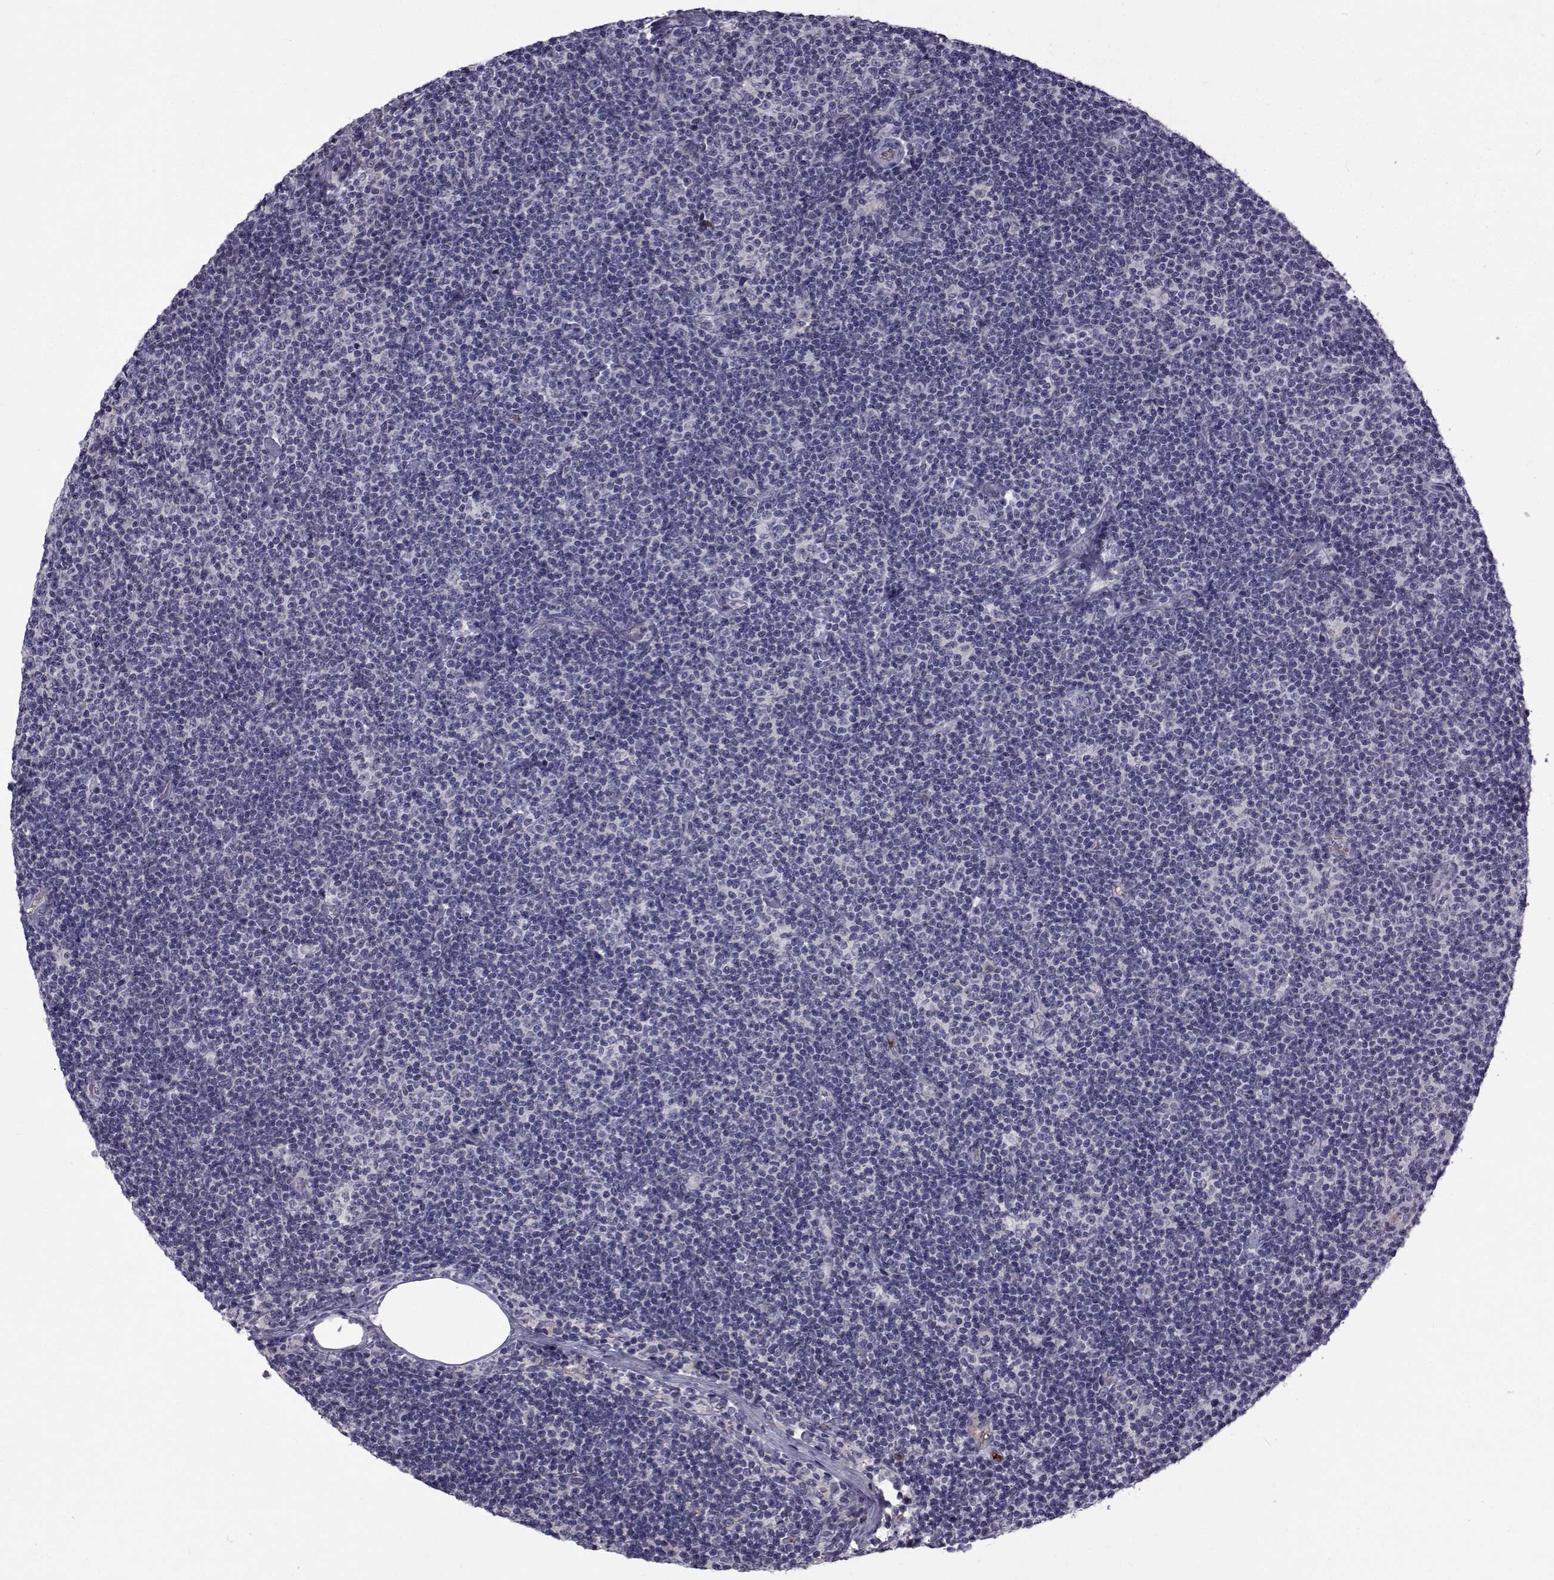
{"staining": {"intensity": "negative", "quantity": "none", "location": "none"}, "tissue": "lymphoma", "cell_type": "Tumor cells", "image_type": "cancer", "snomed": [{"axis": "morphology", "description": "Malignant lymphoma, non-Hodgkin's type, Low grade"}, {"axis": "topography", "description": "Lymph node"}], "caption": "Tumor cells show no significant expression in malignant lymphoma, non-Hodgkin's type (low-grade).", "gene": "TNFRSF11B", "patient": {"sex": "male", "age": 81}}